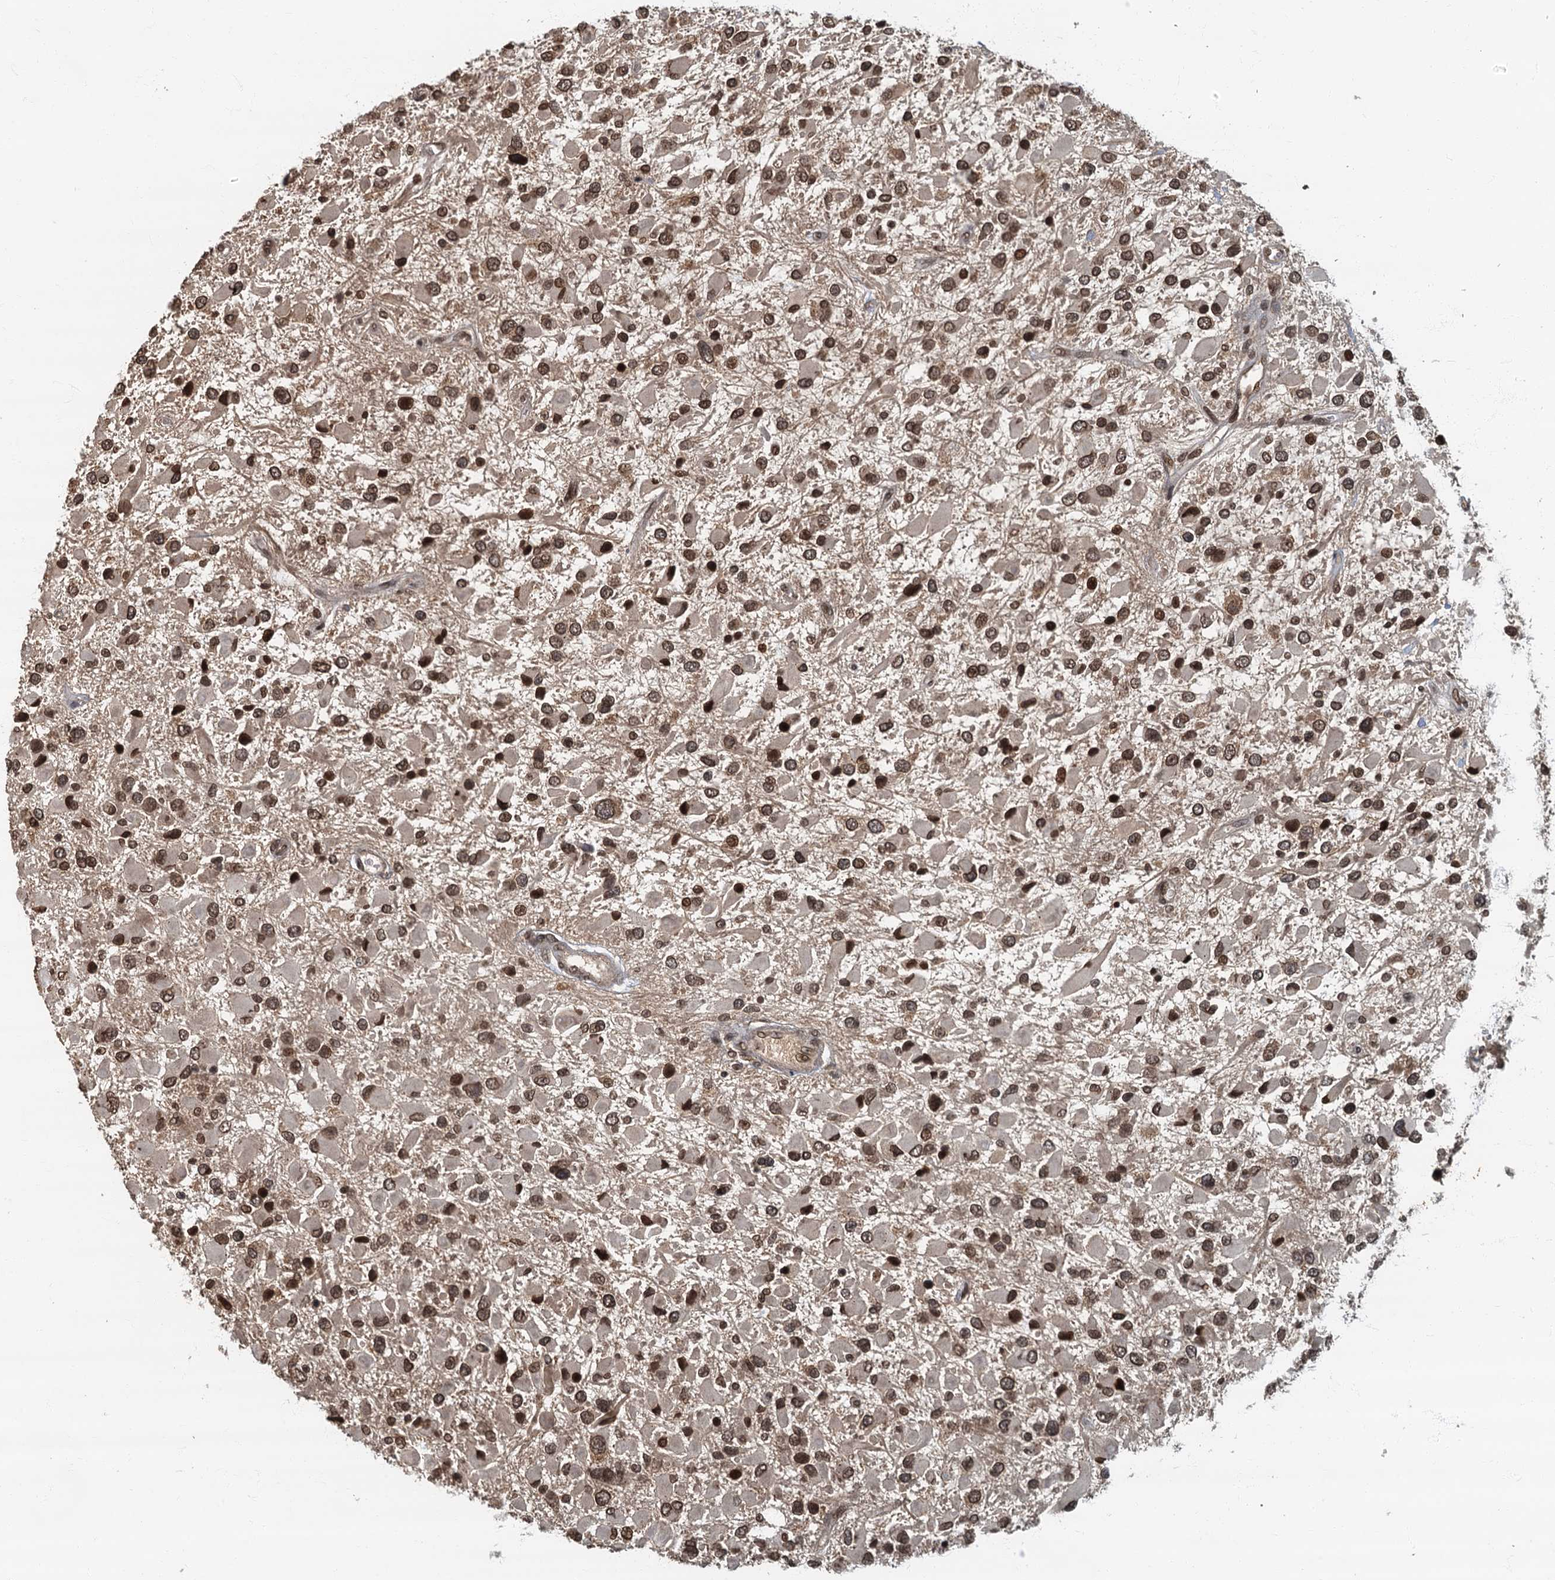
{"staining": {"intensity": "moderate", "quantity": ">75%", "location": "nuclear"}, "tissue": "glioma", "cell_type": "Tumor cells", "image_type": "cancer", "snomed": [{"axis": "morphology", "description": "Glioma, malignant, High grade"}, {"axis": "topography", "description": "Brain"}], "caption": "An image of malignant high-grade glioma stained for a protein exhibits moderate nuclear brown staining in tumor cells. (DAB IHC, brown staining for protein, blue staining for nuclei).", "gene": "CKAP2L", "patient": {"sex": "male", "age": 53}}